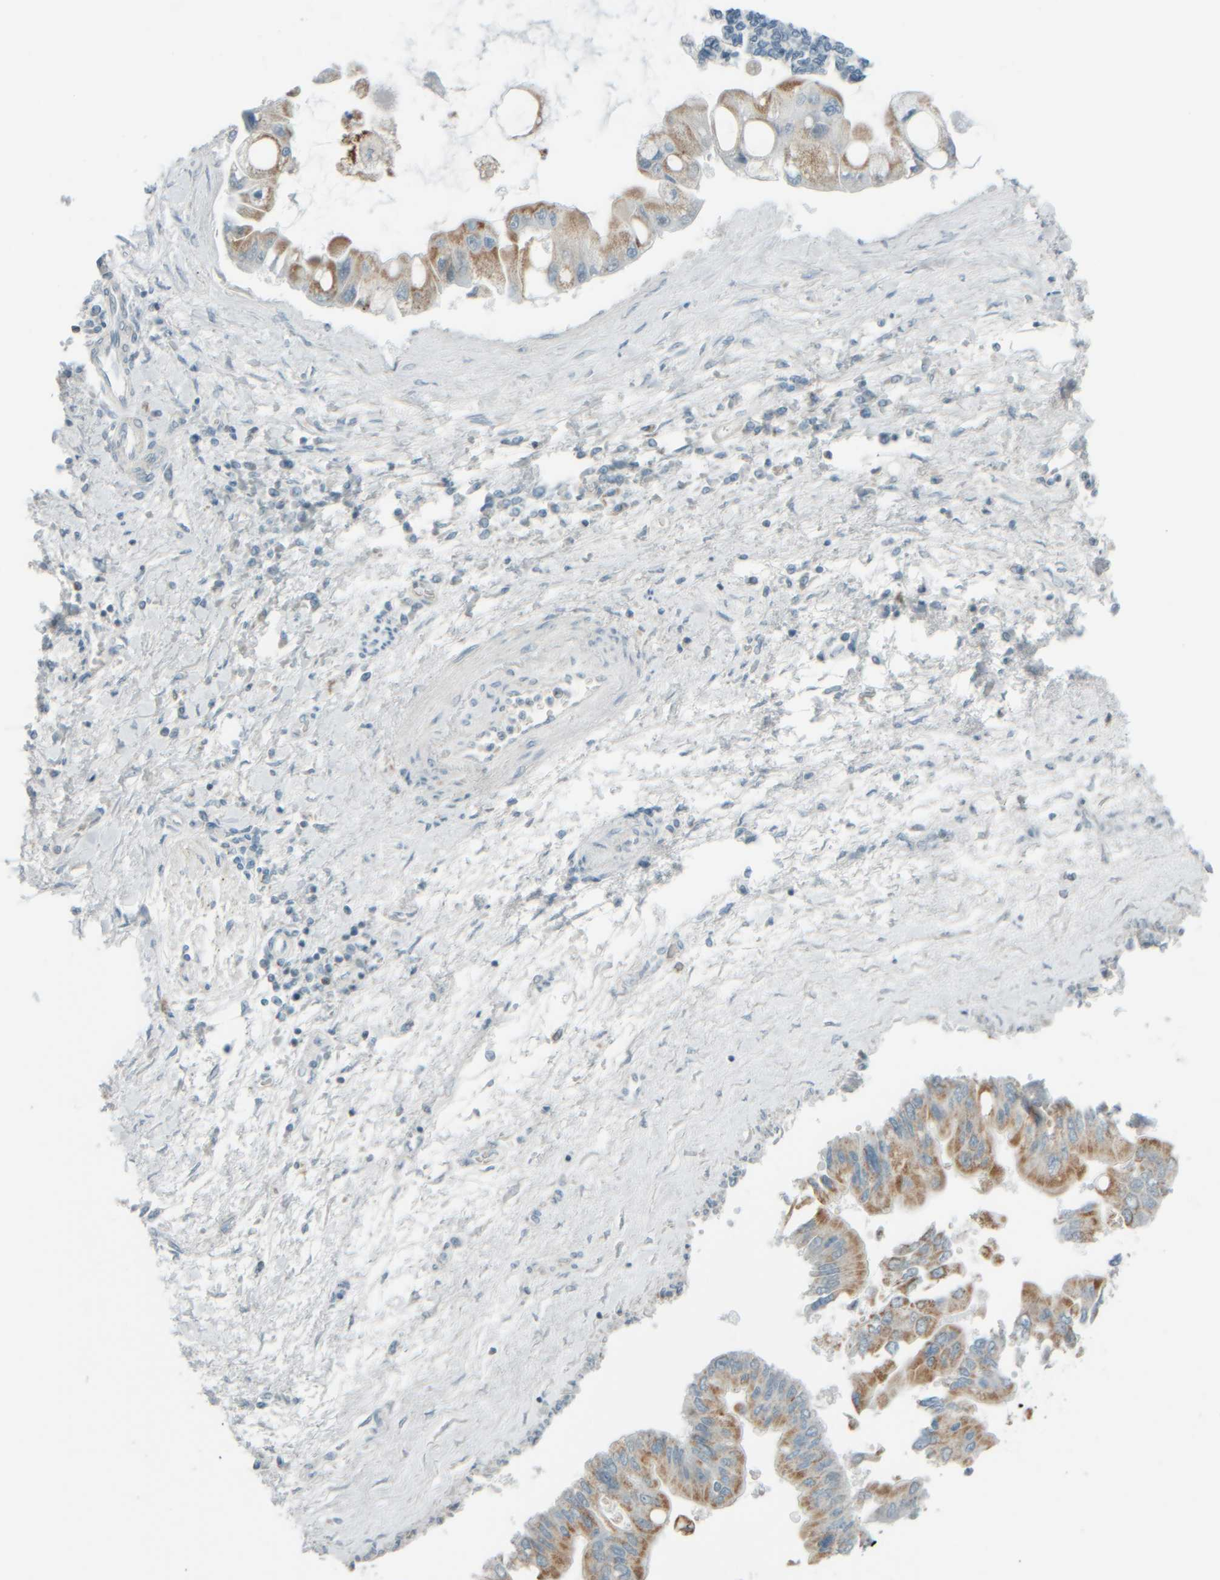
{"staining": {"intensity": "moderate", "quantity": ">75%", "location": "cytoplasmic/membranous"}, "tissue": "liver cancer", "cell_type": "Tumor cells", "image_type": "cancer", "snomed": [{"axis": "morphology", "description": "Cholangiocarcinoma"}, {"axis": "topography", "description": "Liver"}], "caption": "The immunohistochemical stain highlights moderate cytoplasmic/membranous positivity in tumor cells of liver cholangiocarcinoma tissue.", "gene": "PTGES3L-AARSD1", "patient": {"sex": "male", "age": 50}}